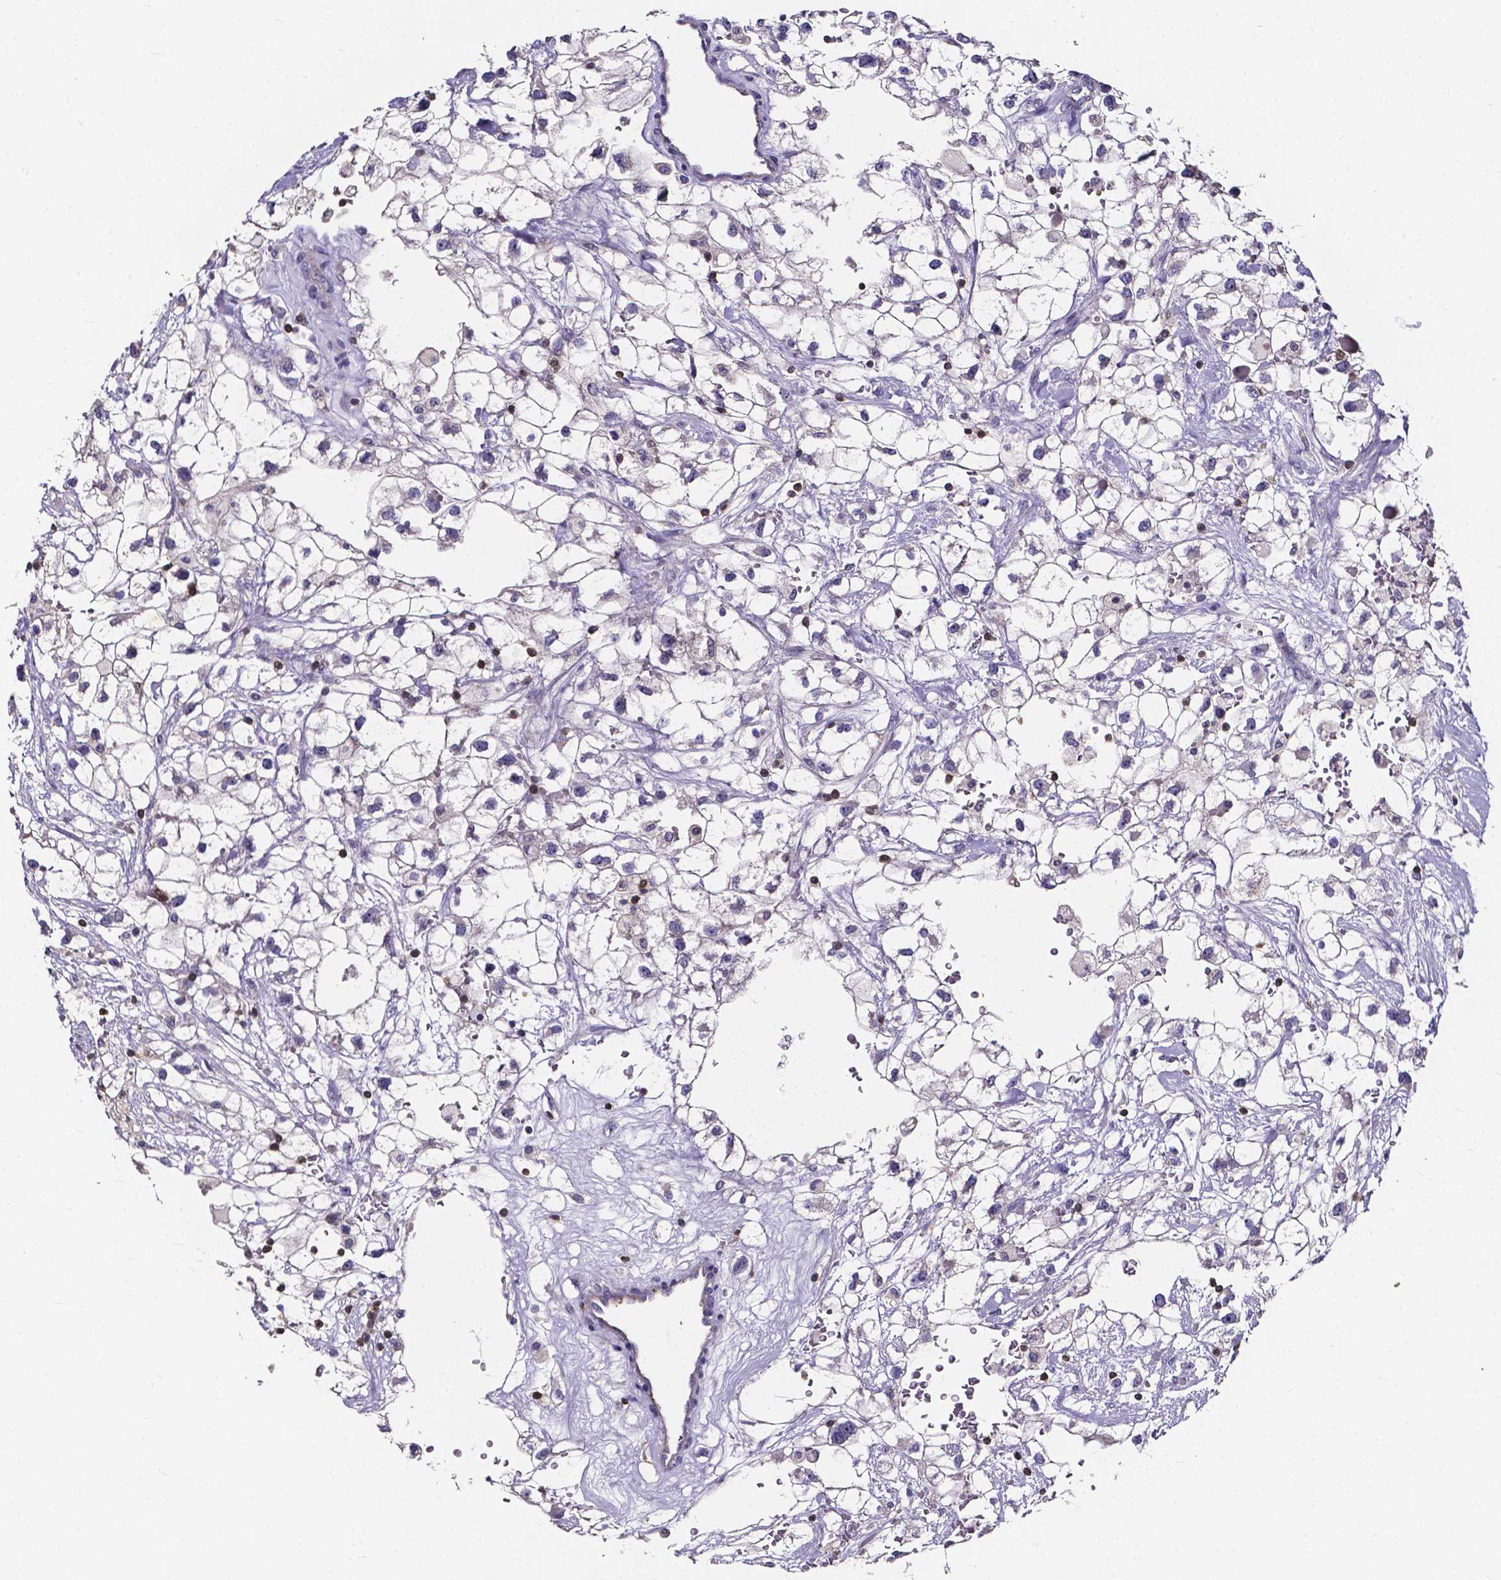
{"staining": {"intensity": "negative", "quantity": "none", "location": "none"}, "tissue": "renal cancer", "cell_type": "Tumor cells", "image_type": "cancer", "snomed": [{"axis": "morphology", "description": "Adenocarcinoma, NOS"}, {"axis": "topography", "description": "Kidney"}], "caption": "This is an immunohistochemistry (IHC) photomicrograph of renal cancer (adenocarcinoma). There is no expression in tumor cells.", "gene": "THEMIS", "patient": {"sex": "male", "age": 59}}